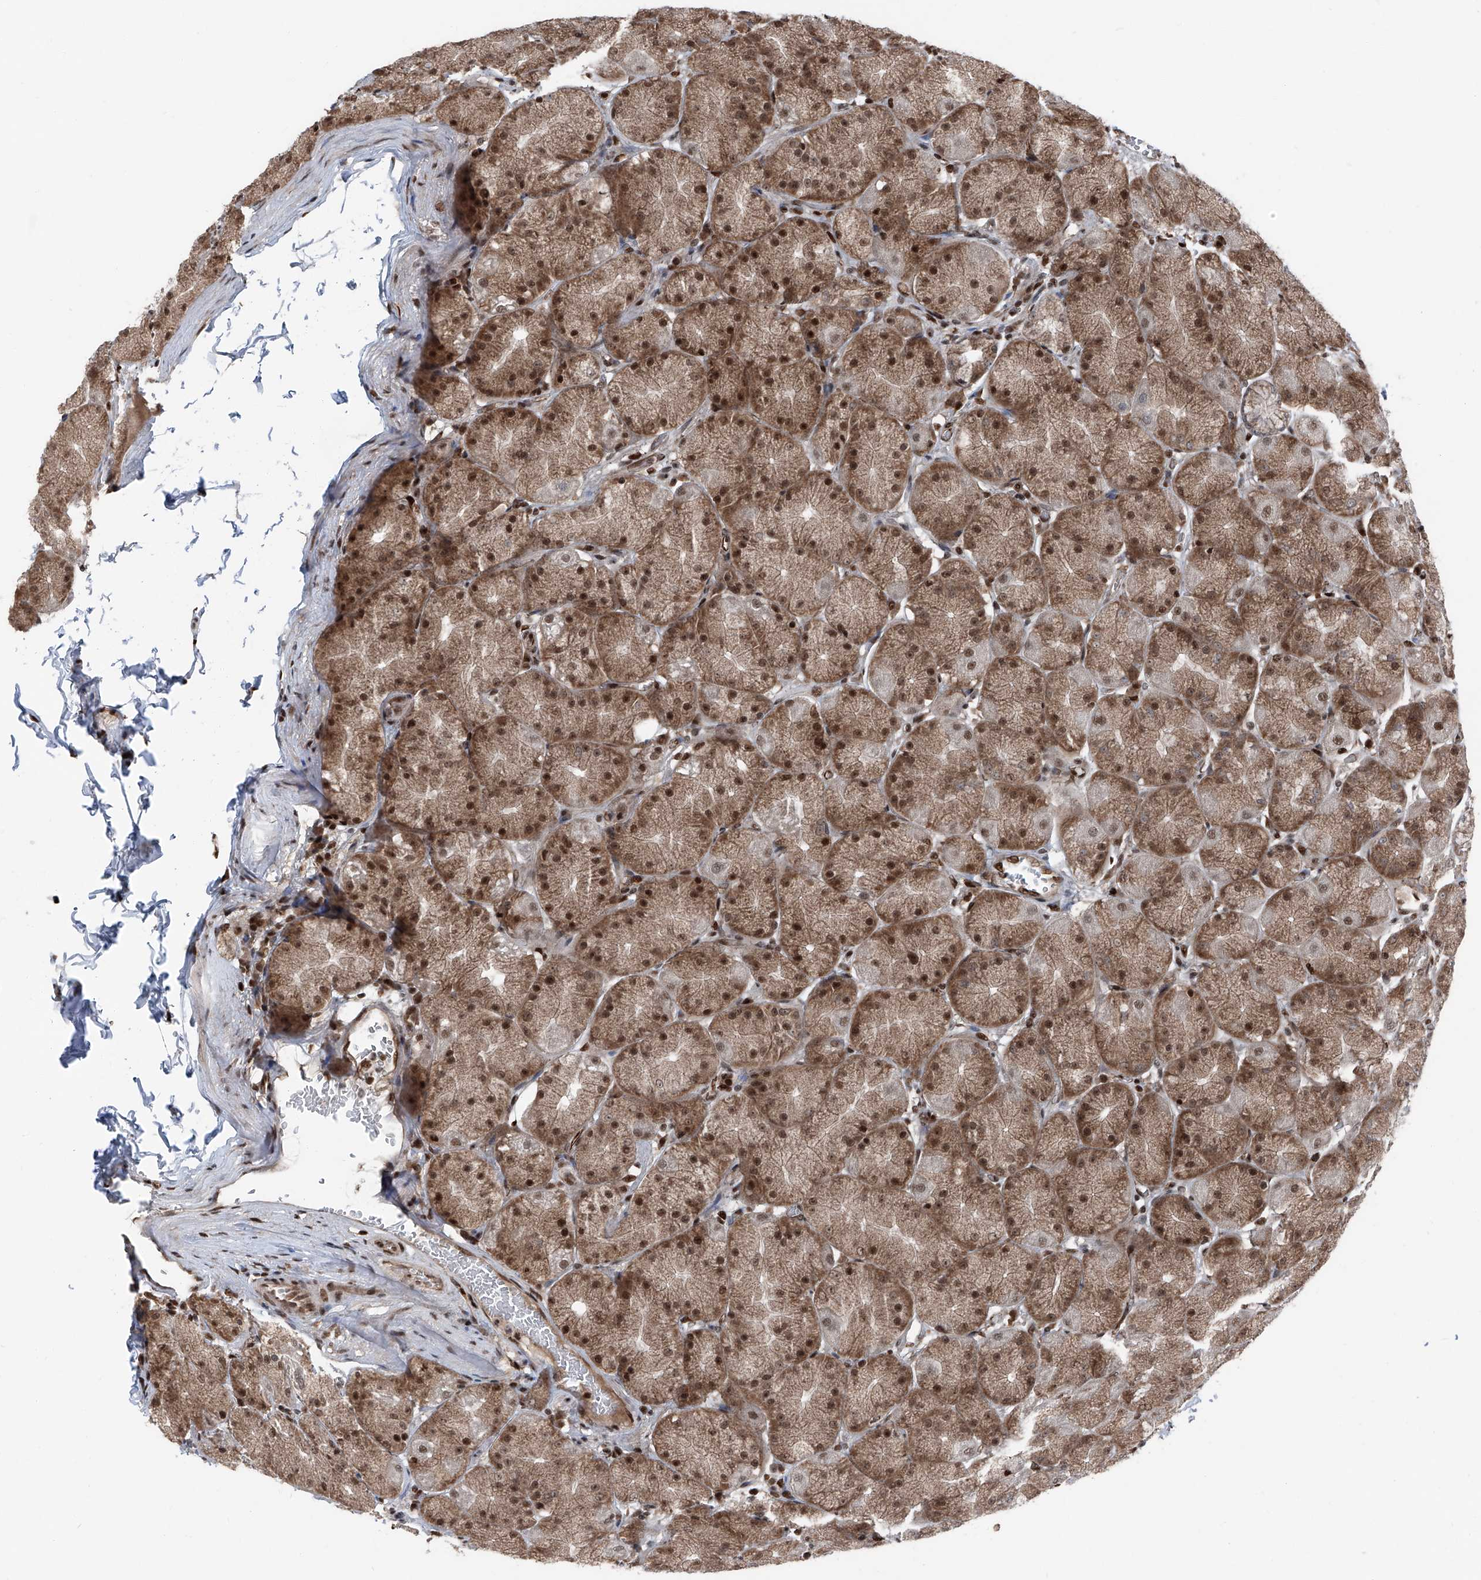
{"staining": {"intensity": "strong", "quantity": ">75%", "location": "cytoplasmic/membranous,nuclear"}, "tissue": "stomach", "cell_type": "Glandular cells", "image_type": "normal", "snomed": [{"axis": "morphology", "description": "Normal tissue, NOS"}, {"axis": "topography", "description": "Stomach, upper"}], "caption": "IHC (DAB (3,3'-diaminobenzidine)) staining of normal stomach exhibits strong cytoplasmic/membranous,nuclear protein expression in approximately >75% of glandular cells.", "gene": "FKBP5", "patient": {"sex": "female", "age": 56}}